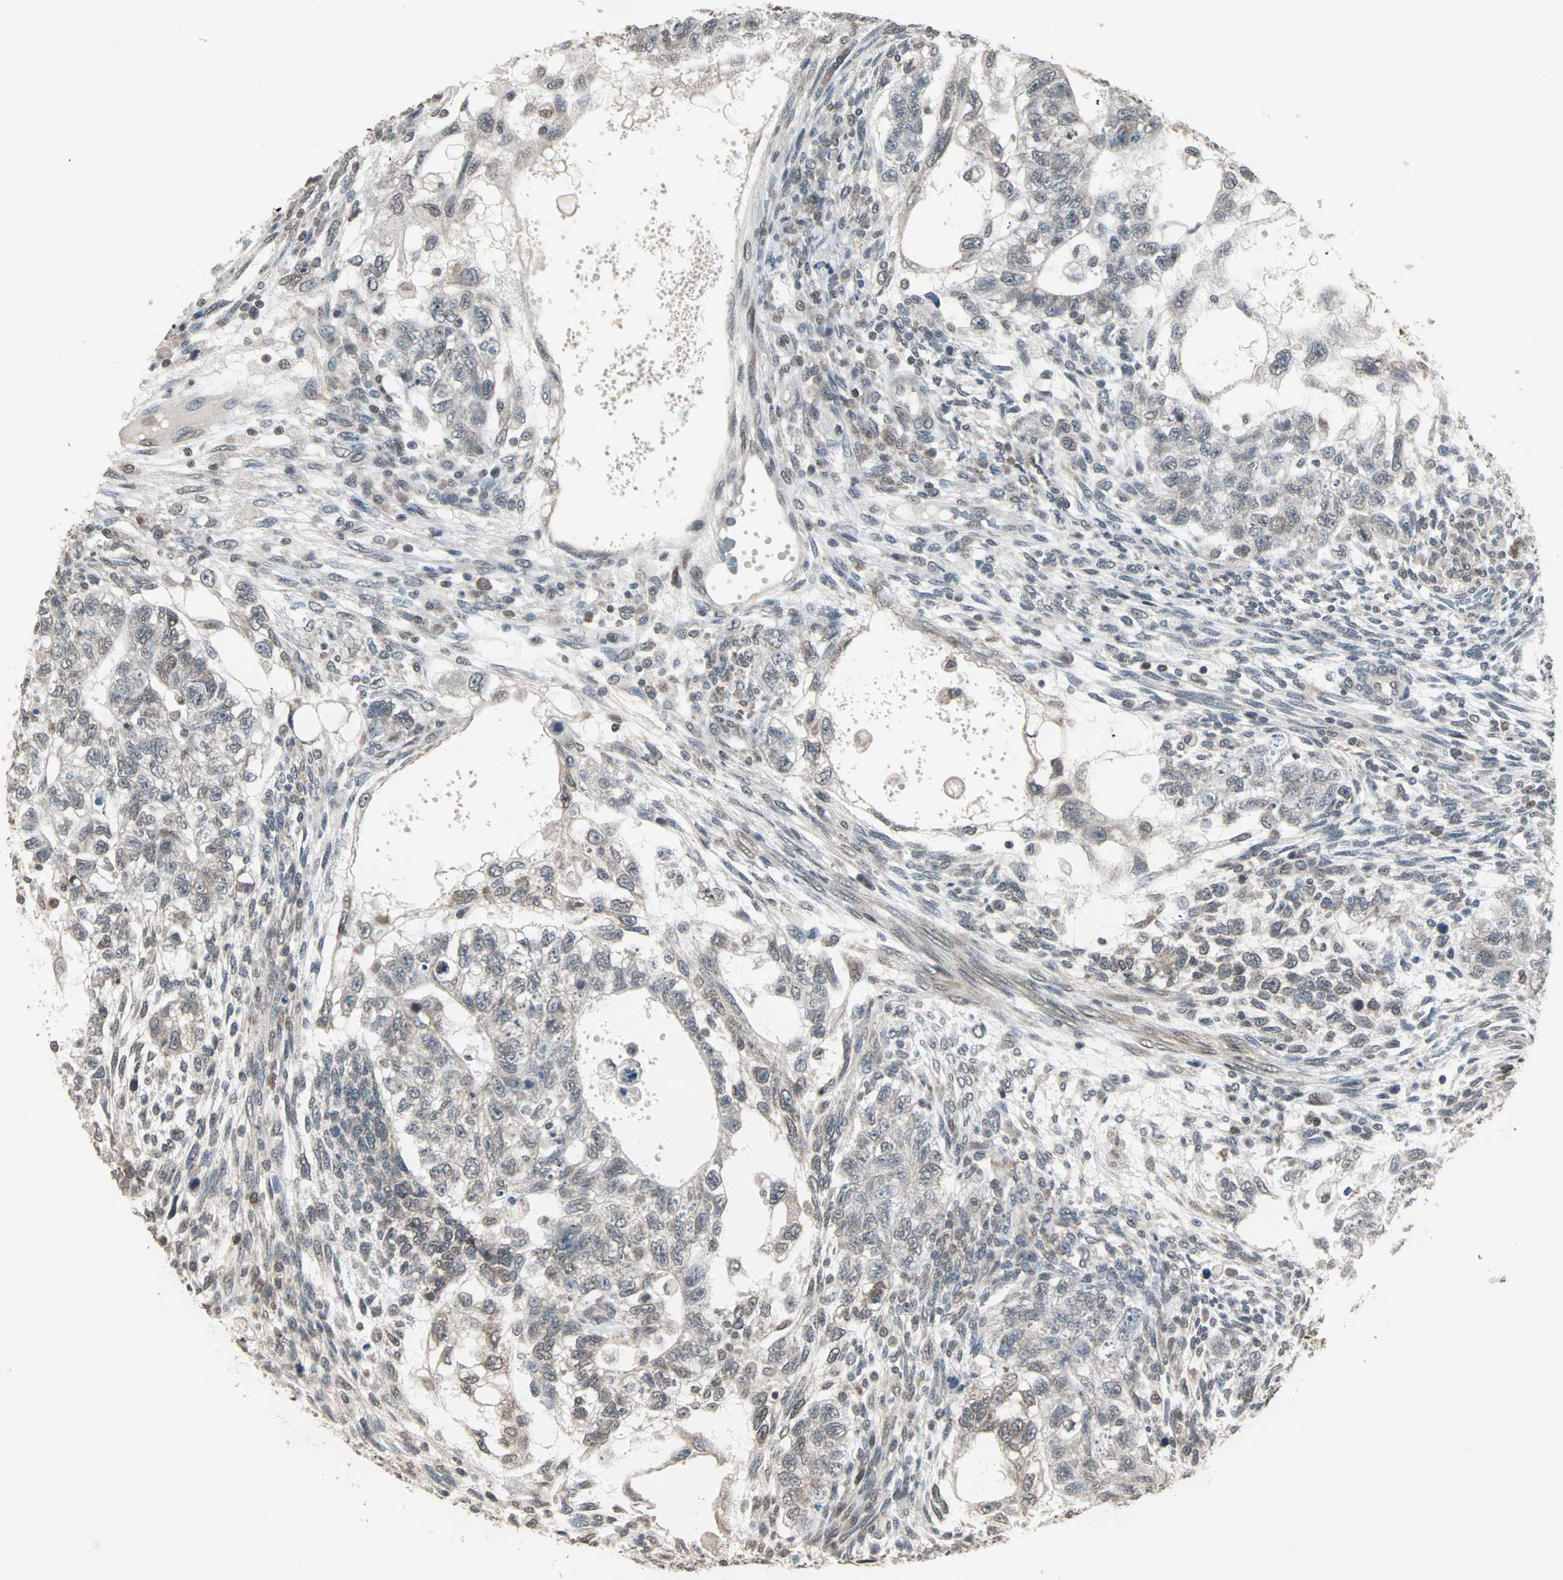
{"staining": {"intensity": "weak", "quantity": "<25%", "location": "cytoplasmic/membranous,nuclear"}, "tissue": "testis cancer", "cell_type": "Tumor cells", "image_type": "cancer", "snomed": [{"axis": "morphology", "description": "Normal tissue, NOS"}, {"axis": "morphology", "description": "Carcinoma, Embryonal, NOS"}, {"axis": "topography", "description": "Testis"}], "caption": "High power microscopy histopathology image of an IHC image of testis cancer, revealing no significant positivity in tumor cells. The staining is performed using DAB (3,3'-diaminobenzidine) brown chromogen with nuclei counter-stained in using hematoxylin.", "gene": "CBLC", "patient": {"sex": "male", "age": 36}}